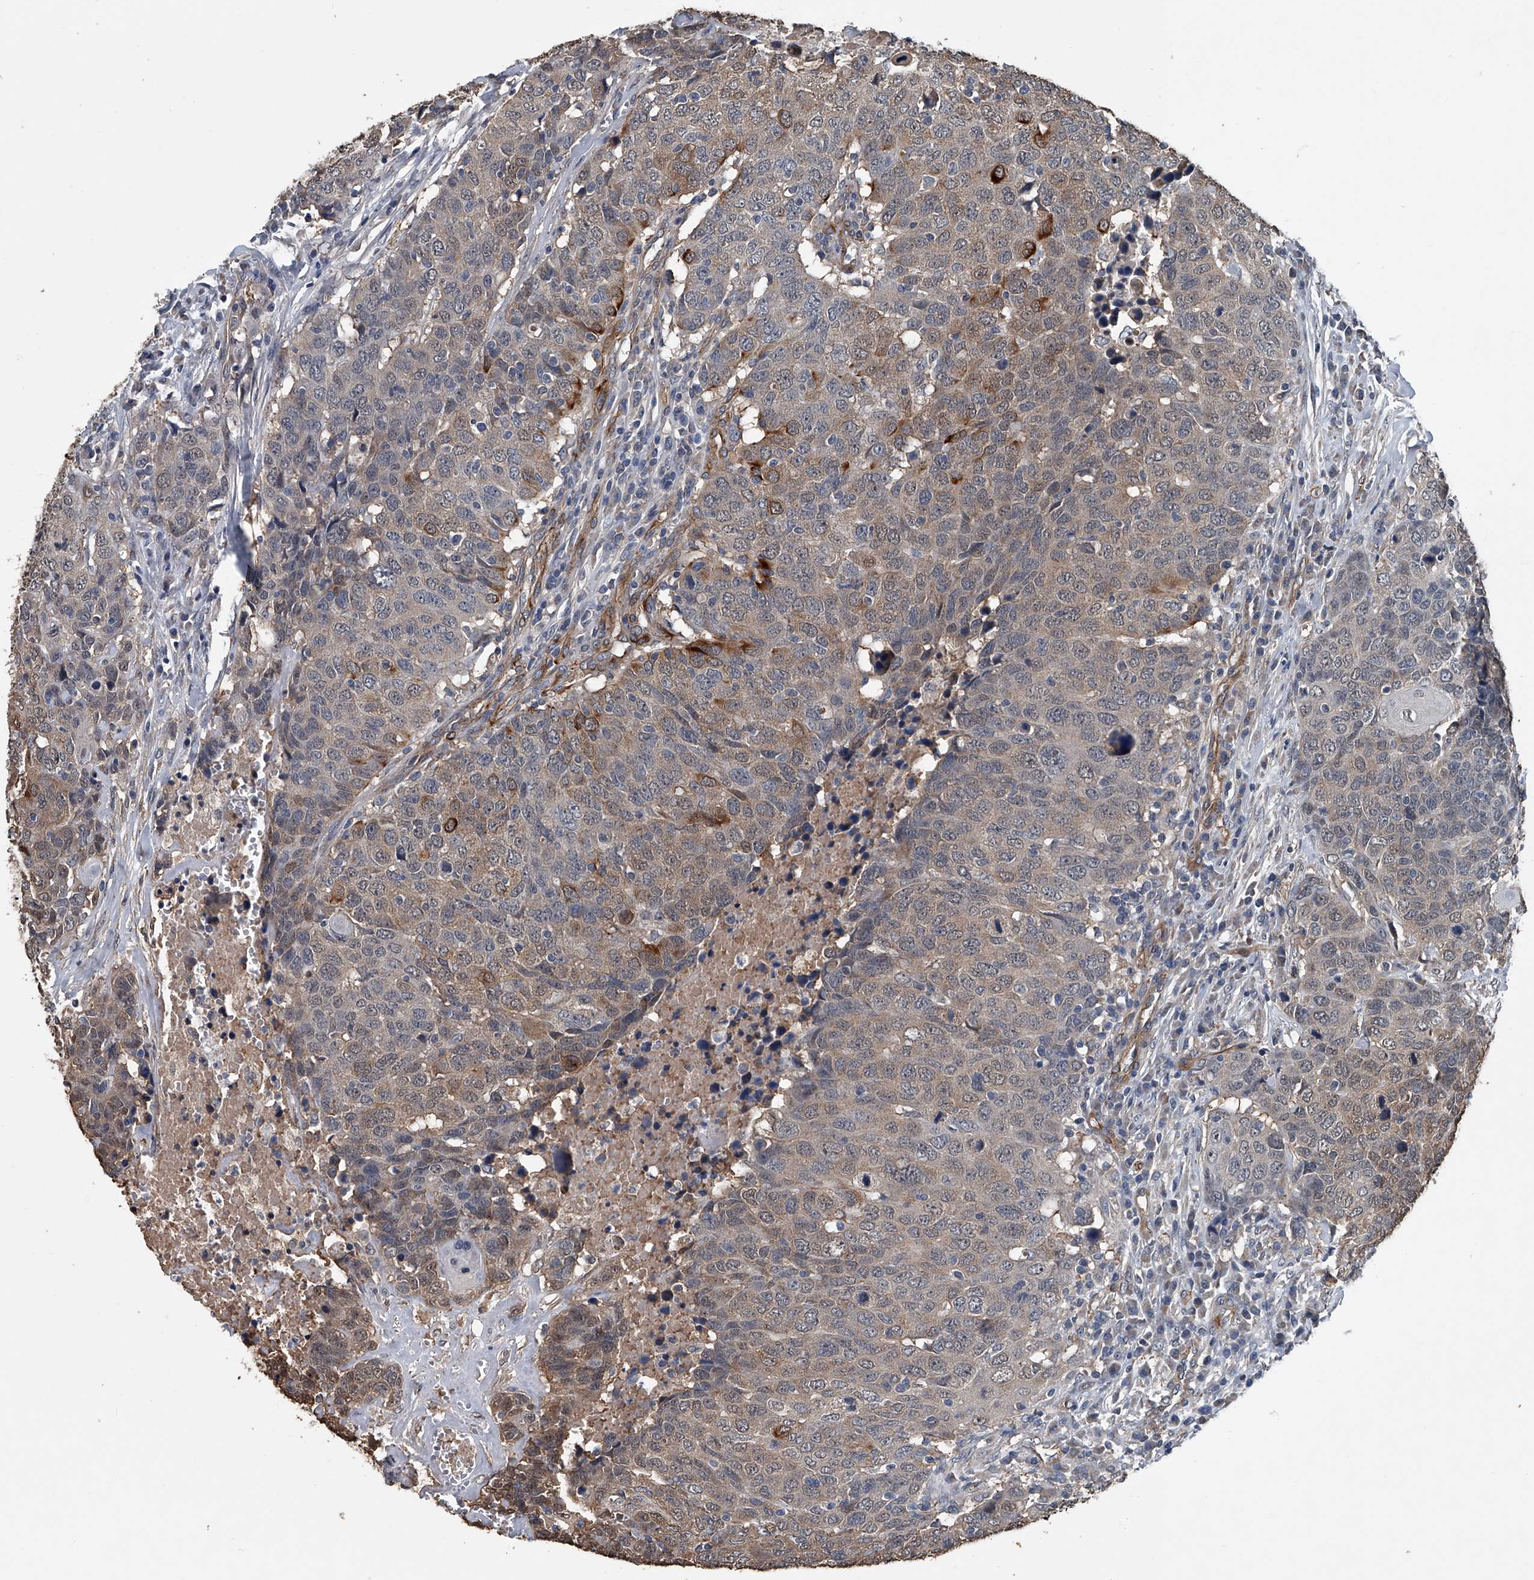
{"staining": {"intensity": "weak", "quantity": "<25%", "location": "cytoplasmic/membranous"}, "tissue": "head and neck cancer", "cell_type": "Tumor cells", "image_type": "cancer", "snomed": [{"axis": "morphology", "description": "Squamous cell carcinoma, NOS"}, {"axis": "topography", "description": "Head-Neck"}], "caption": "Immunohistochemistry photomicrograph of neoplastic tissue: human head and neck squamous cell carcinoma stained with DAB shows no significant protein expression in tumor cells. (Brightfield microscopy of DAB IHC at high magnification).", "gene": "LDLRAD2", "patient": {"sex": "male", "age": 66}}